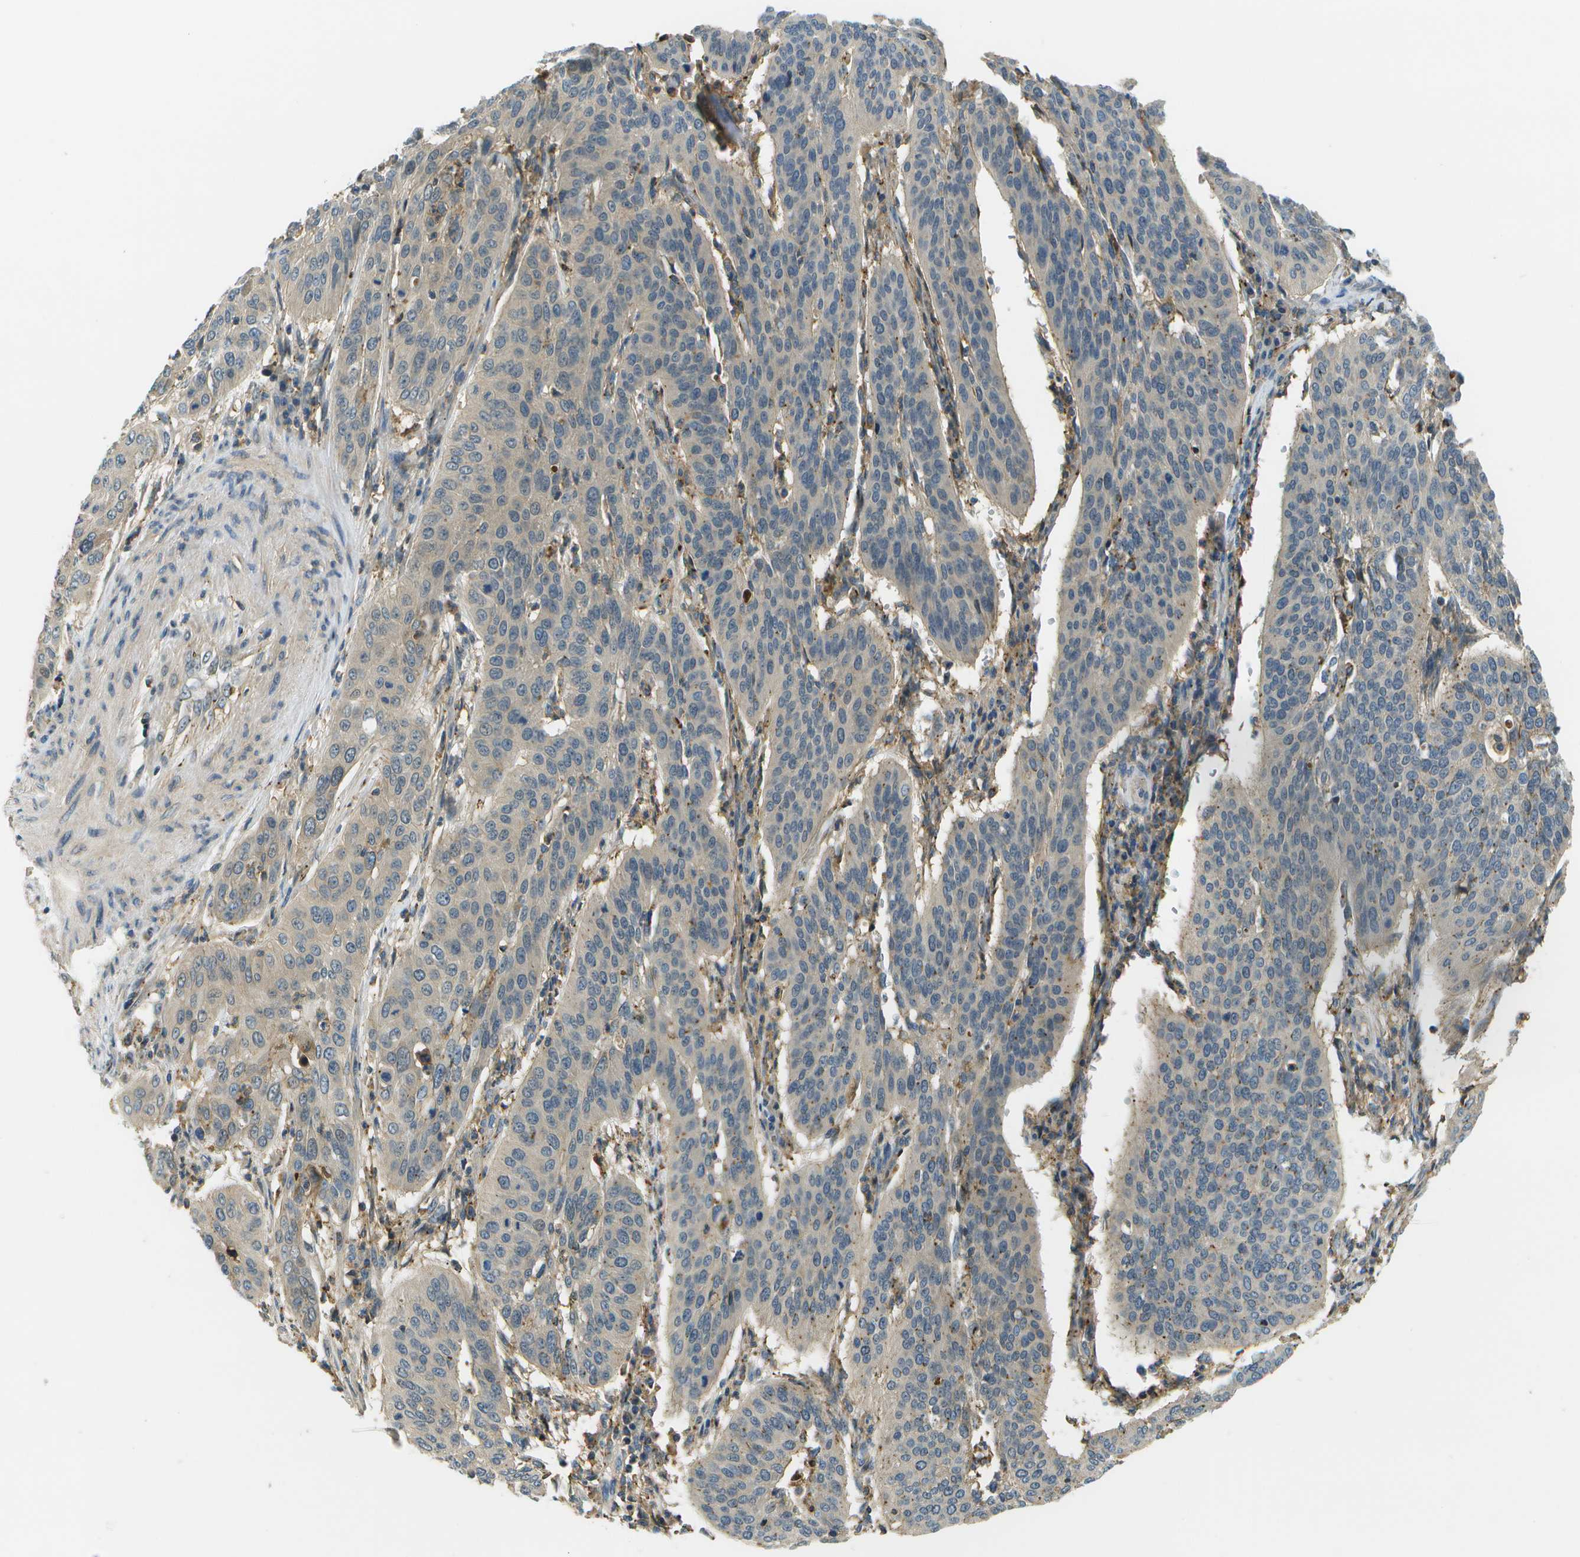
{"staining": {"intensity": "negative", "quantity": "none", "location": "none"}, "tissue": "cervical cancer", "cell_type": "Tumor cells", "image_type": "cancer", "snomed": [{"axis": "morphology", "description": "Normal tissue, NOS"}, {"axis": "morphology", "description": "Squamous cell carcinoma, NOS"}, {"axis": "topography", "description": "Cervix"}], "caption": "An IHC micrograph of cervical squamous cell carcinoma is shown. There is no staining in tumor cells of cervical squamous cell carcinoma.", "gene": "LRRC66", "patient": {"sex": "female", "age": 39}}